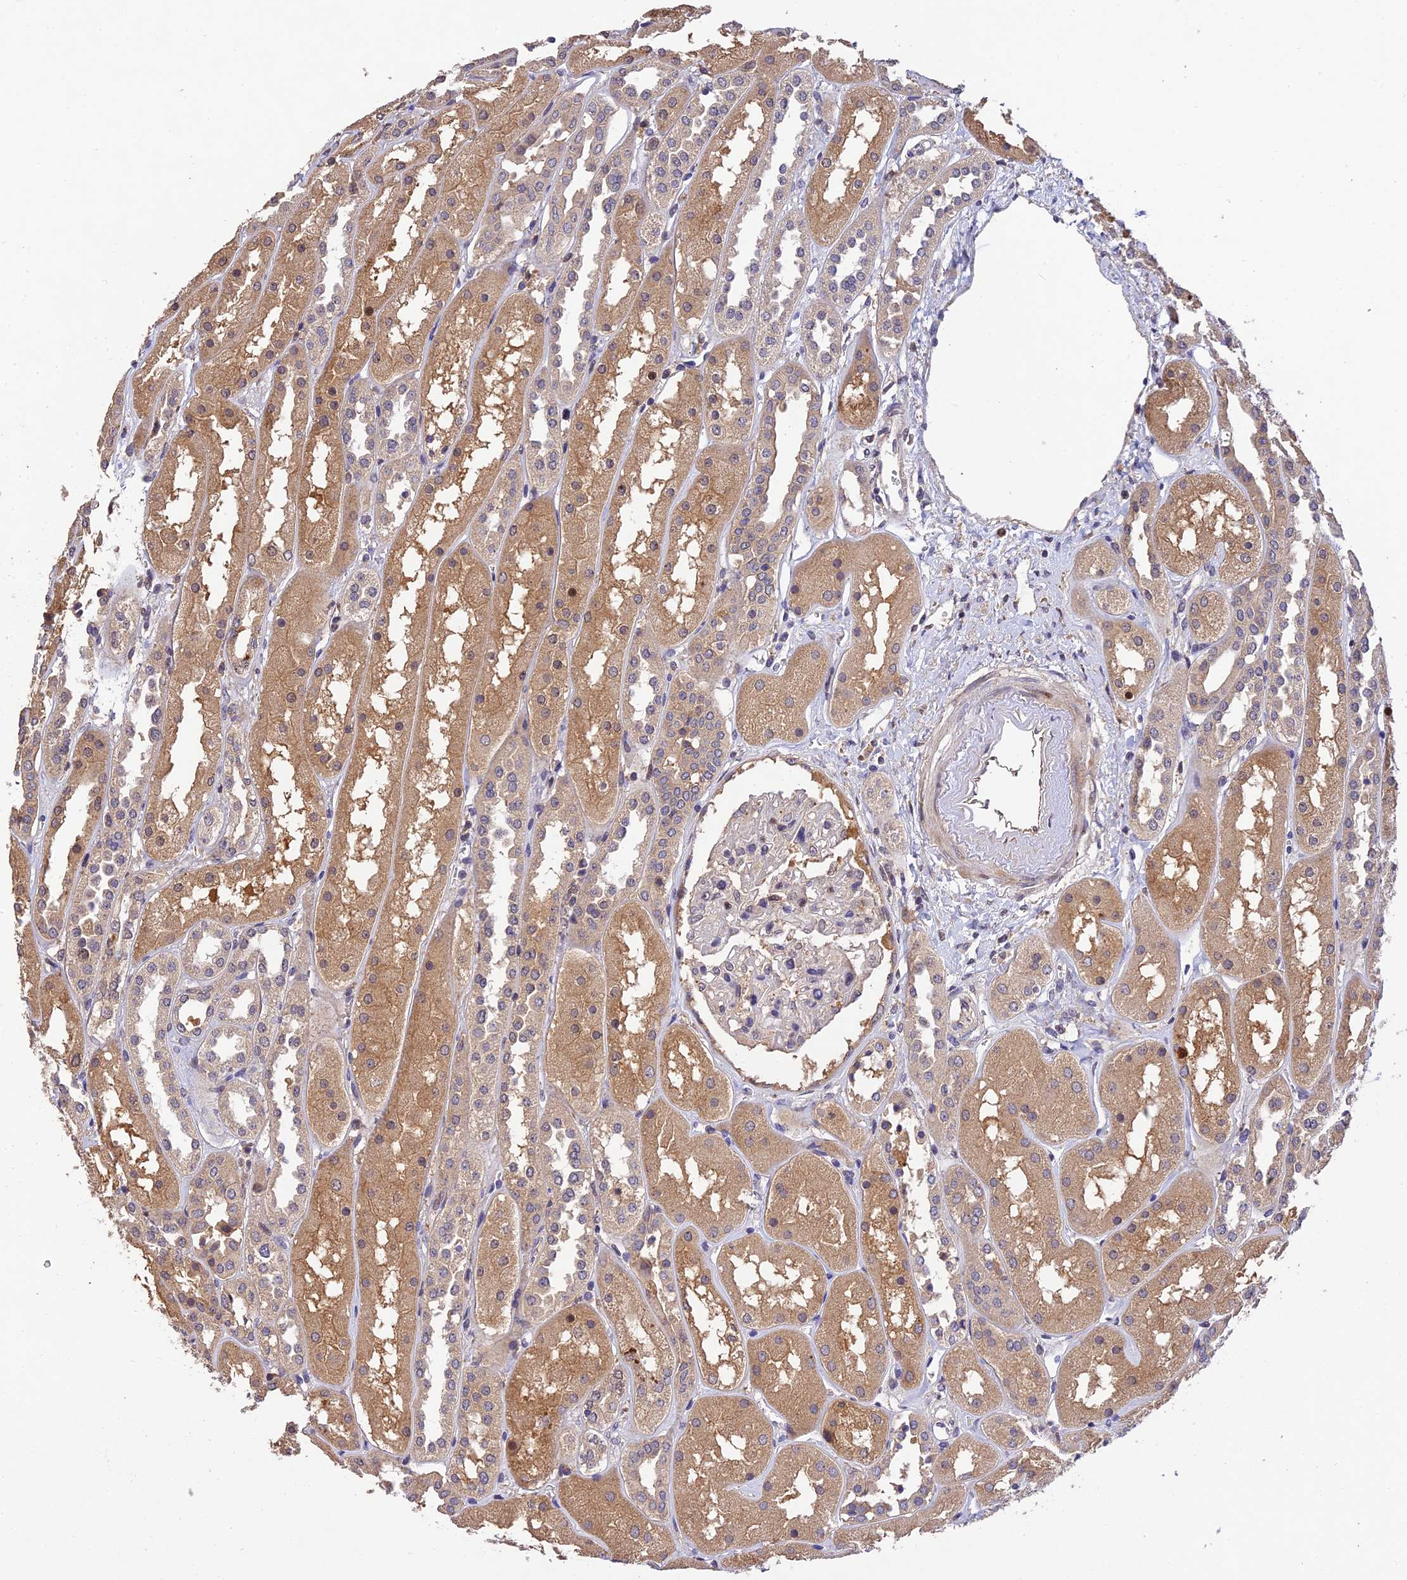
{"staining": {"intensity": "moderate", "quantity": "<25%", "location": "cytoplasmic/membranous"}, "tissue": "kidney", "cell_type": "Cells in glomeruli", "image_type": "normal", "snomed": [{"axis": "morphology", "description": "Normal tissue, NOS"}, {"axis": "topography", "description": "Kidney"}], "caption": "Protein expression analysis of benign kidney demonstrates moderate cytoplasmic/membranous positivity in approximately <25% of cells in glomeruli.", "gene": "DENND5B", "patient": {"sex": "male", "age": 70}}